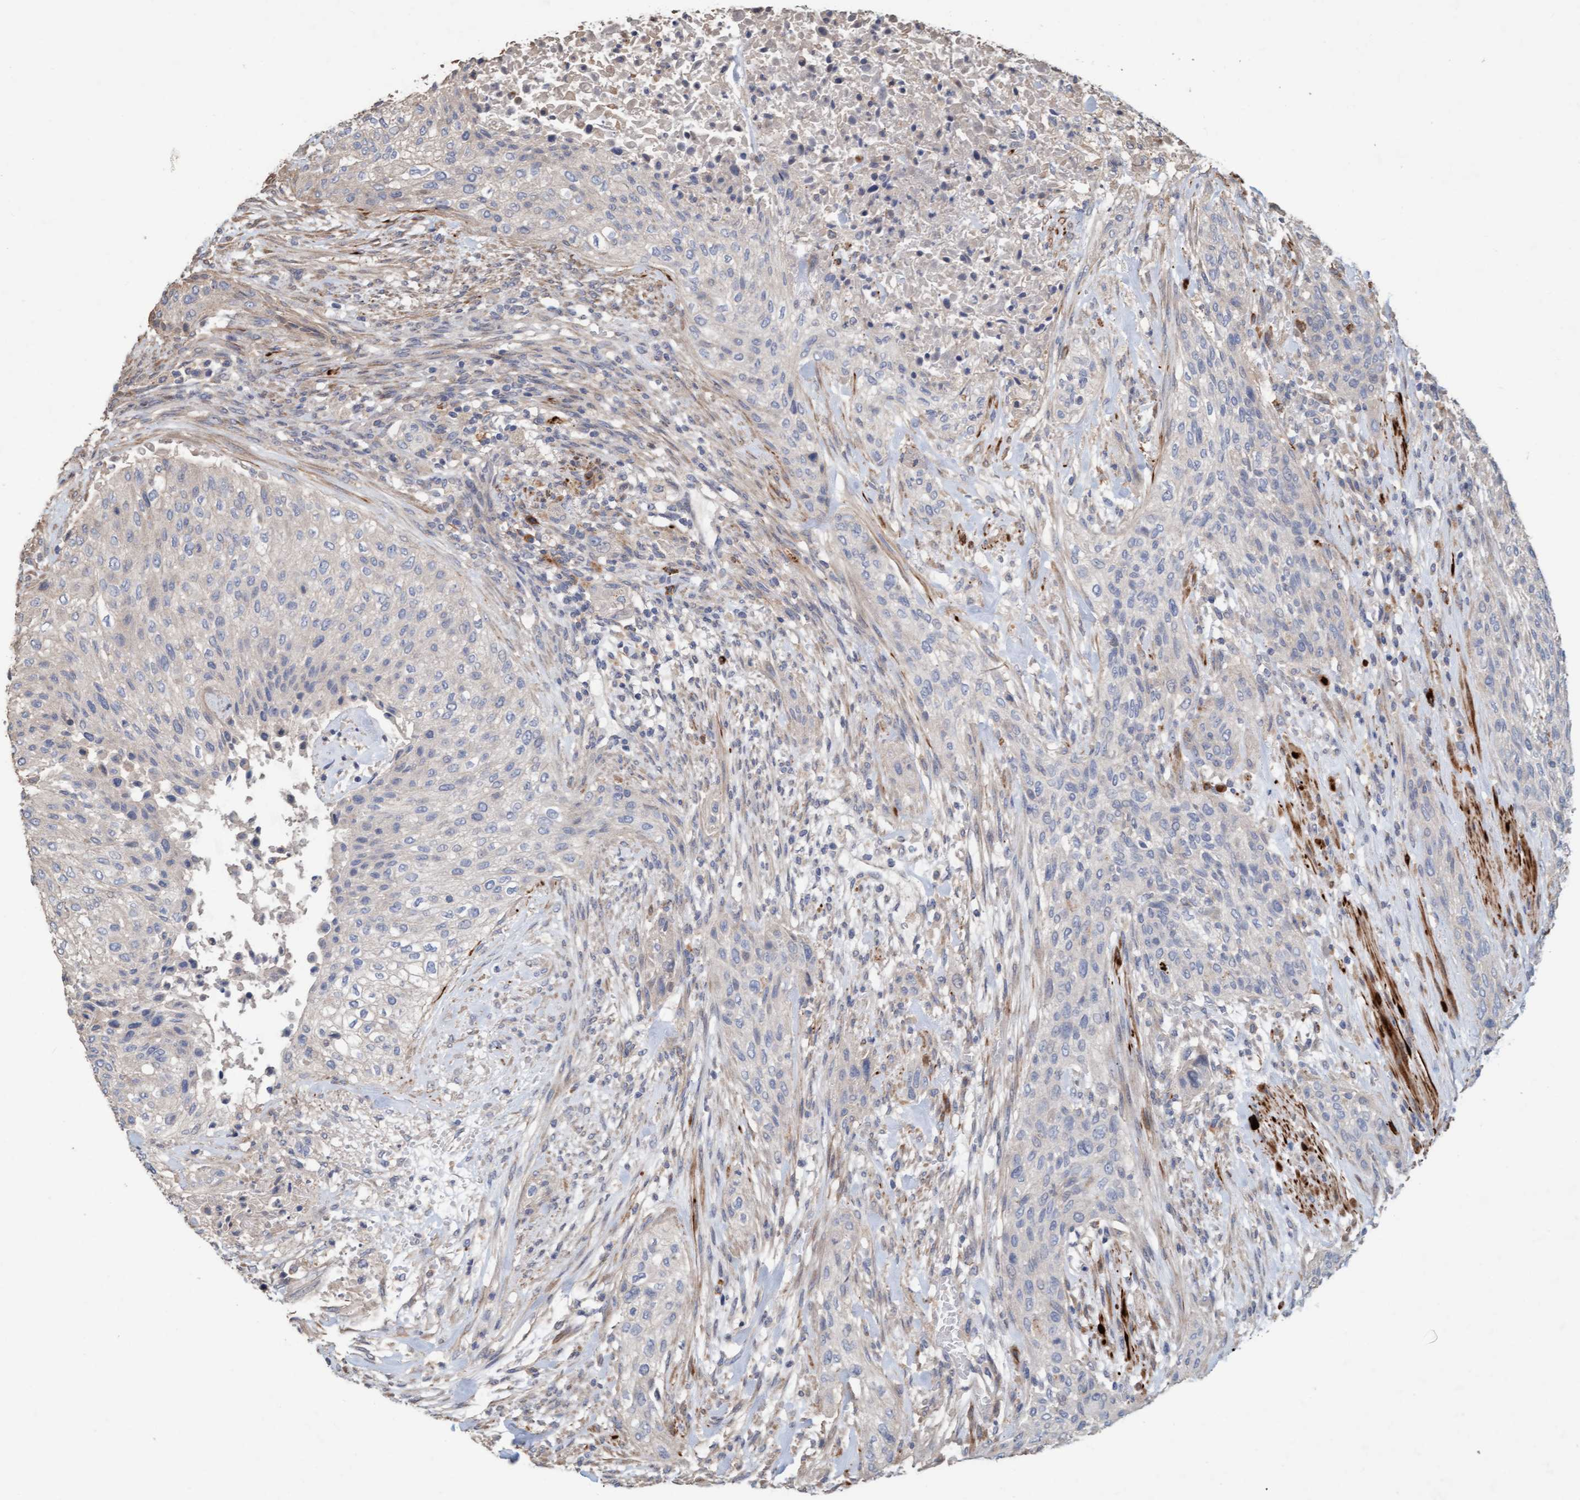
{"staining": {"intensity": "negative", "quantity": "none", "location": "none"}, "tissue": "urothelial cancer", "cell_type": "Tumor cells", "image_type": "cancer", "snomed": [{"axis": "morphology", "description": "Urothelial carcinoma, Low grade"}, {"axis": "morphology", "description": "Urothelial carcinoma, High grade"}, {"axis": "topography", "description": "Urinary bladder"}], "caption": "The micrograph demonstrates no significant expression in tumor cells of urothelial carcinoma (low-grade).", "gene": "LONRF1", "patient": {"sex": "male", "age": 35}}